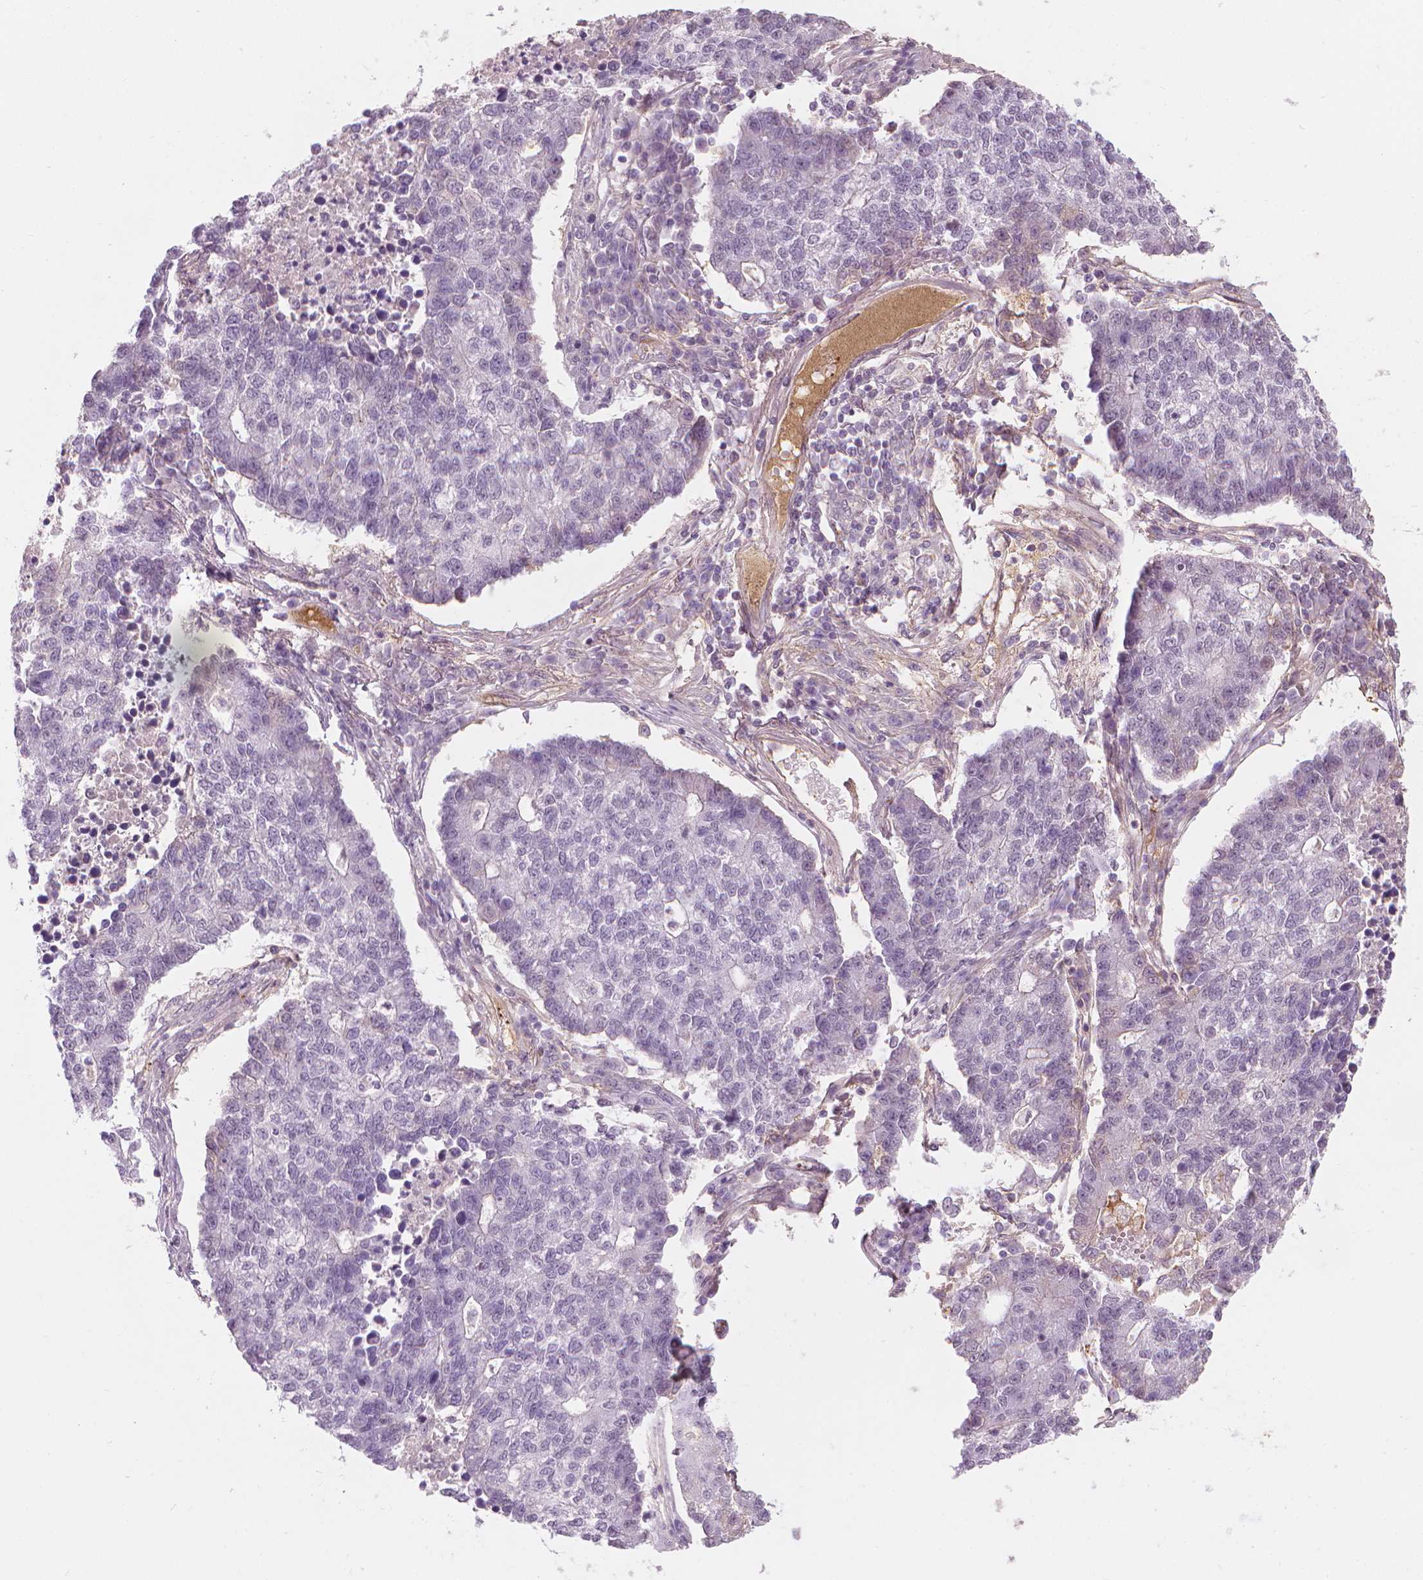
{"staining": {"intensity": "negative", "quantity": "none", "location": "none"}, "tissue": "lung cancer", "cell_type": "Tumor cells", "image_type": "cancer", "snomed": [{"axis": "morphology", "description": "Adenocarcinoma, NOS"}, {"axis": "topography", "description": "Lung"}], "caption": "Immunohistochemistry micrograph of neoplastic tissue: lung cancer (adenocarcinoma) stained with DAB (3,3'-diaminobenzidine) exhibits no significant protein positivity in tumor cells.", "gene": "SAXO2", "patient": {"sex": "male", "age": 57}}